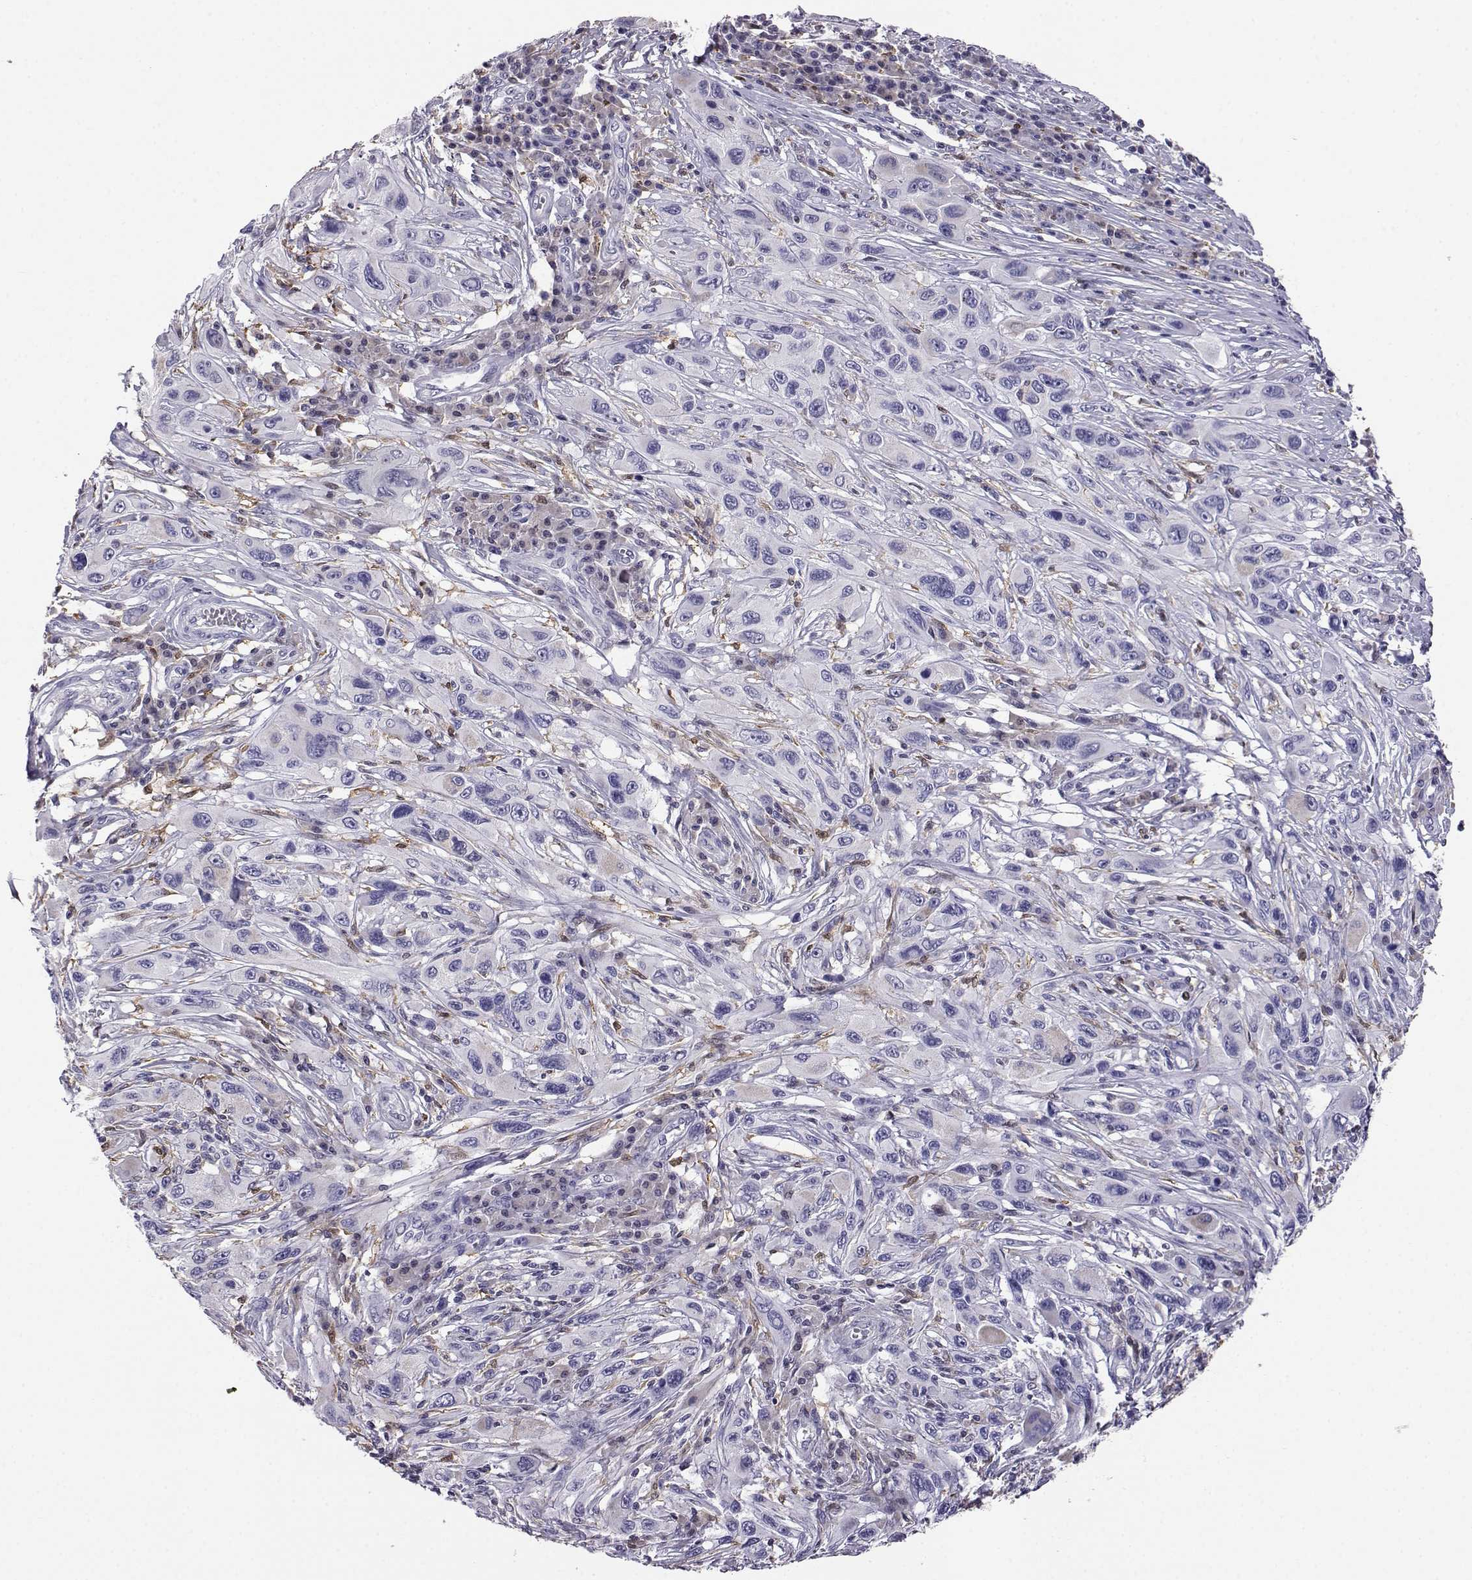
{"staining": {"intensity": "negative", "quantity": "none", "location": "none"}, "tissue": "melanoma", "cell_type": "Tumor cells", "image_type": "cancer", "snomed": [{"axis": "morphology", "description": "Malignant melanoma, NOS"}, {"axis": "topography", "description": "Skin"}], "caption": "Immunohistochemical staining of human malignant melanoma exhibits no significant staining in tumor cells.", "gene": "AKR1B1", "patient": {"sex": "male", "age": 53}}